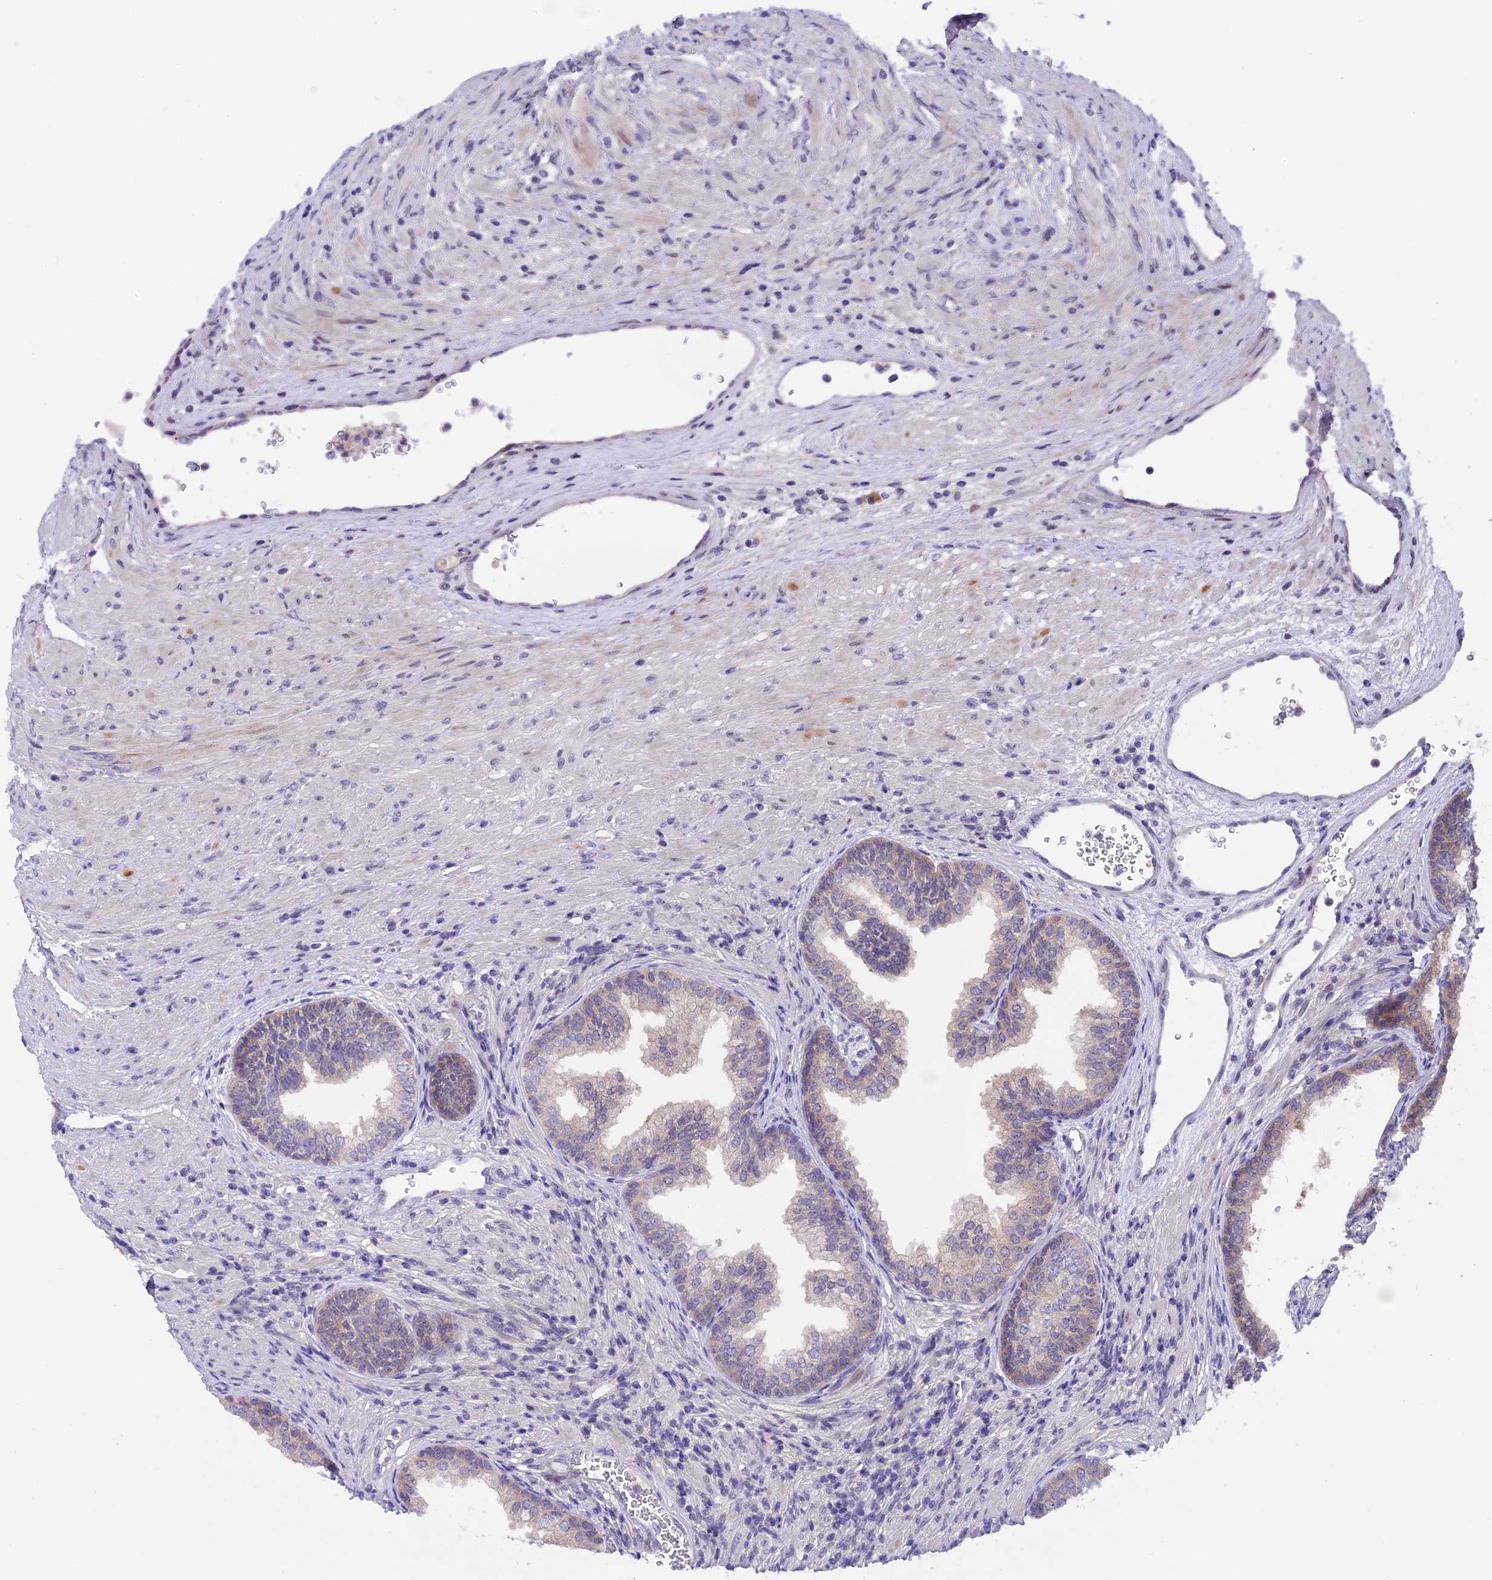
{"staining": {"intensity": "weak", "quantity": "25%-75%", "location": "cytoplasmic/membranous"}, "tissue": "prostate", "cell_type": "Glandular cells", "image_type": "normal", "snomed": [{"axis": "morphology", "description": "Normal tissue, NOS"}, {"axis": "topography", "description": "Prostate"}], "caption": "The photomicrograph demonstrates staining of normal prostate, revealing weak cytoplasmic/membranous protein positivity (brown color) within glandular cells.", "gene": "XKR7", "patient": {"sex": "male", "age": 76}}